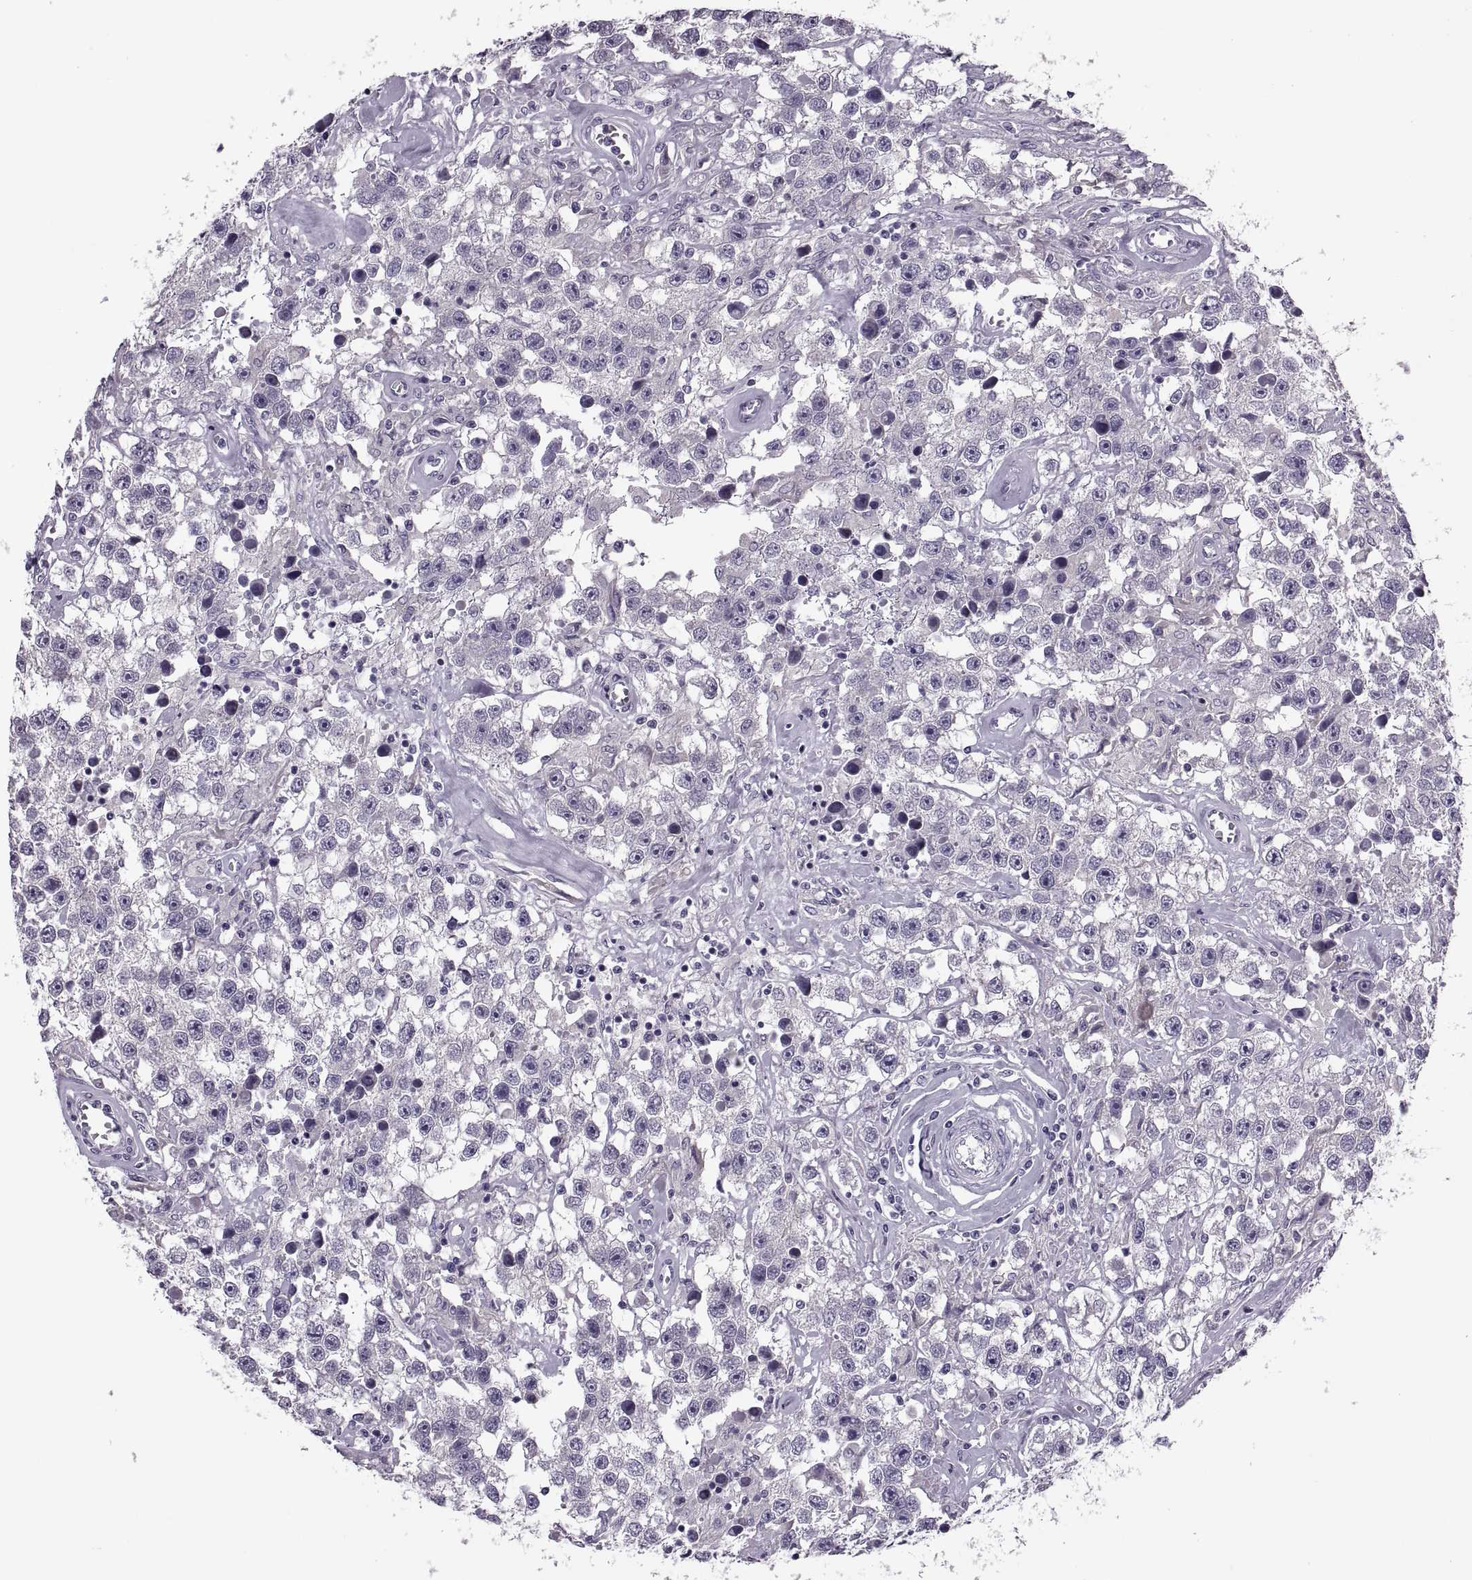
{"staining": {"intensity": "negative", "quantity": "none", "location": "none"}, "tissue": "testis cancer", "cell_type": "Tumor cells", "image_type": "cancer", "snomed": [{"axis": "morphology", "description": "Seminoma, NOS"}, {"axis": "topography", "description": "Testis"}], "caption": "An image of human testis cancer (seminoma) is negative for staining in tumor cells.", "gene": "PRSS54", "patient": {"sex": "male", "age": 43}}